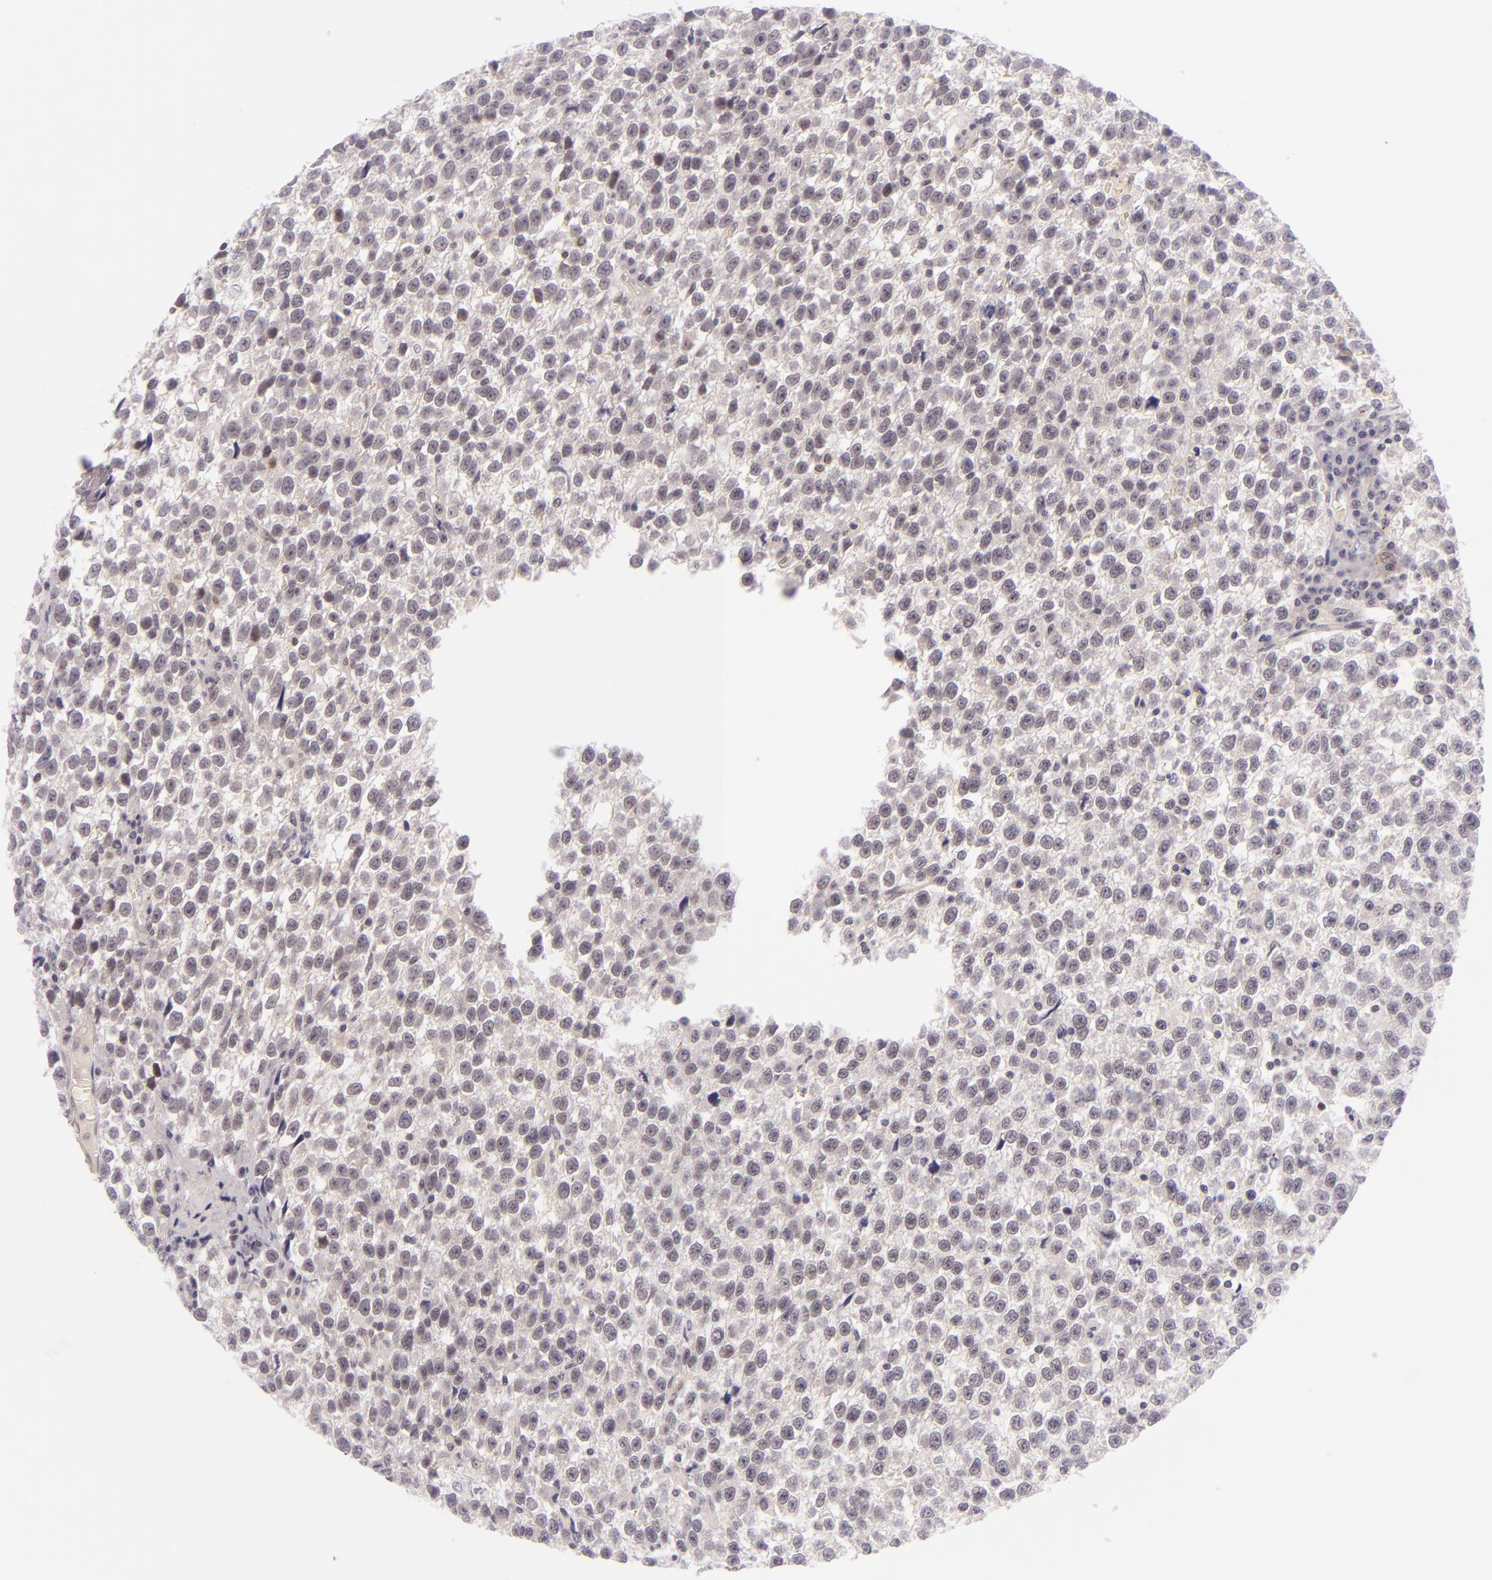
{"staining": {"intensity": "negative", "quantity": "none", "location": "none"}, "tissue": "testis cancer", "cell_type": "Tumor cells", "image_type": "cancer", "snomed": [{"axis": "morphology", "description": "Seminoma, NOS"}, {"axis": "topography", "description": "Testis"}], "caption": "The photomicrograph shows no staining of tumor cells in testis cancer.", "gene": "BCL3", "patient": {"sex": "male", "age": 35}}